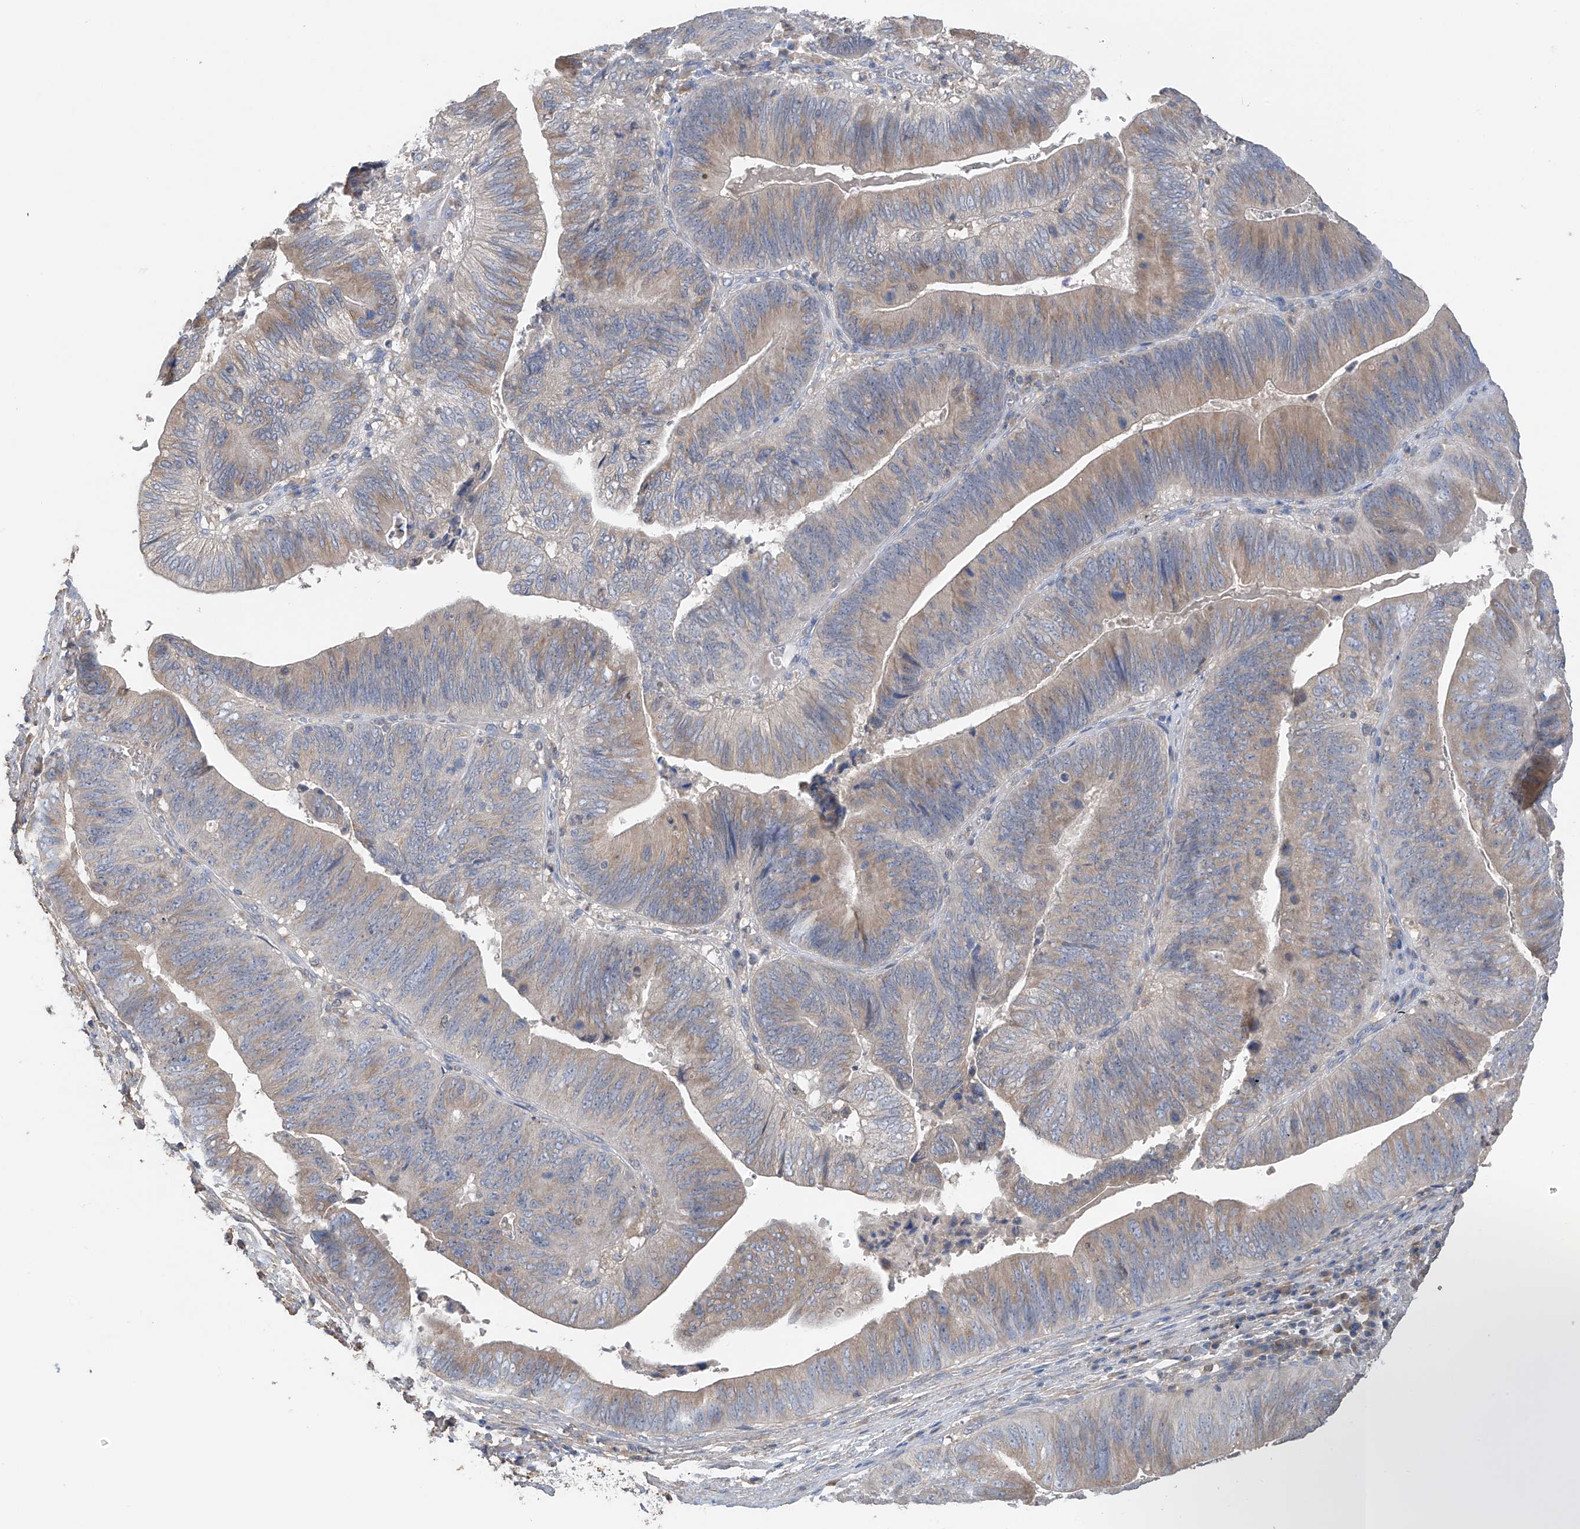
{"staining": {"intensity": "moderate", "quantity": "25%-75%", "location": "cytoplasmic/membranous"}, "tissue": "pancreatic cancer", "cell_type": "Tumor cells", "image_type": "cancer", "snomed": [{"axis": "morphology", "description": "Adenocarcinoma, NOS"}, {"axis": "topography", "description": "Pancreas"}], "caption": "A photomicrograph showing moderate cytoplasmic/membranous expression in about 25%-75% of tumor cells in pancreatic cancer, as visualized by brown immunohistochemical staining.", "gene": "GALNTL6", "patient": {"sex": "male", "age": 63}}